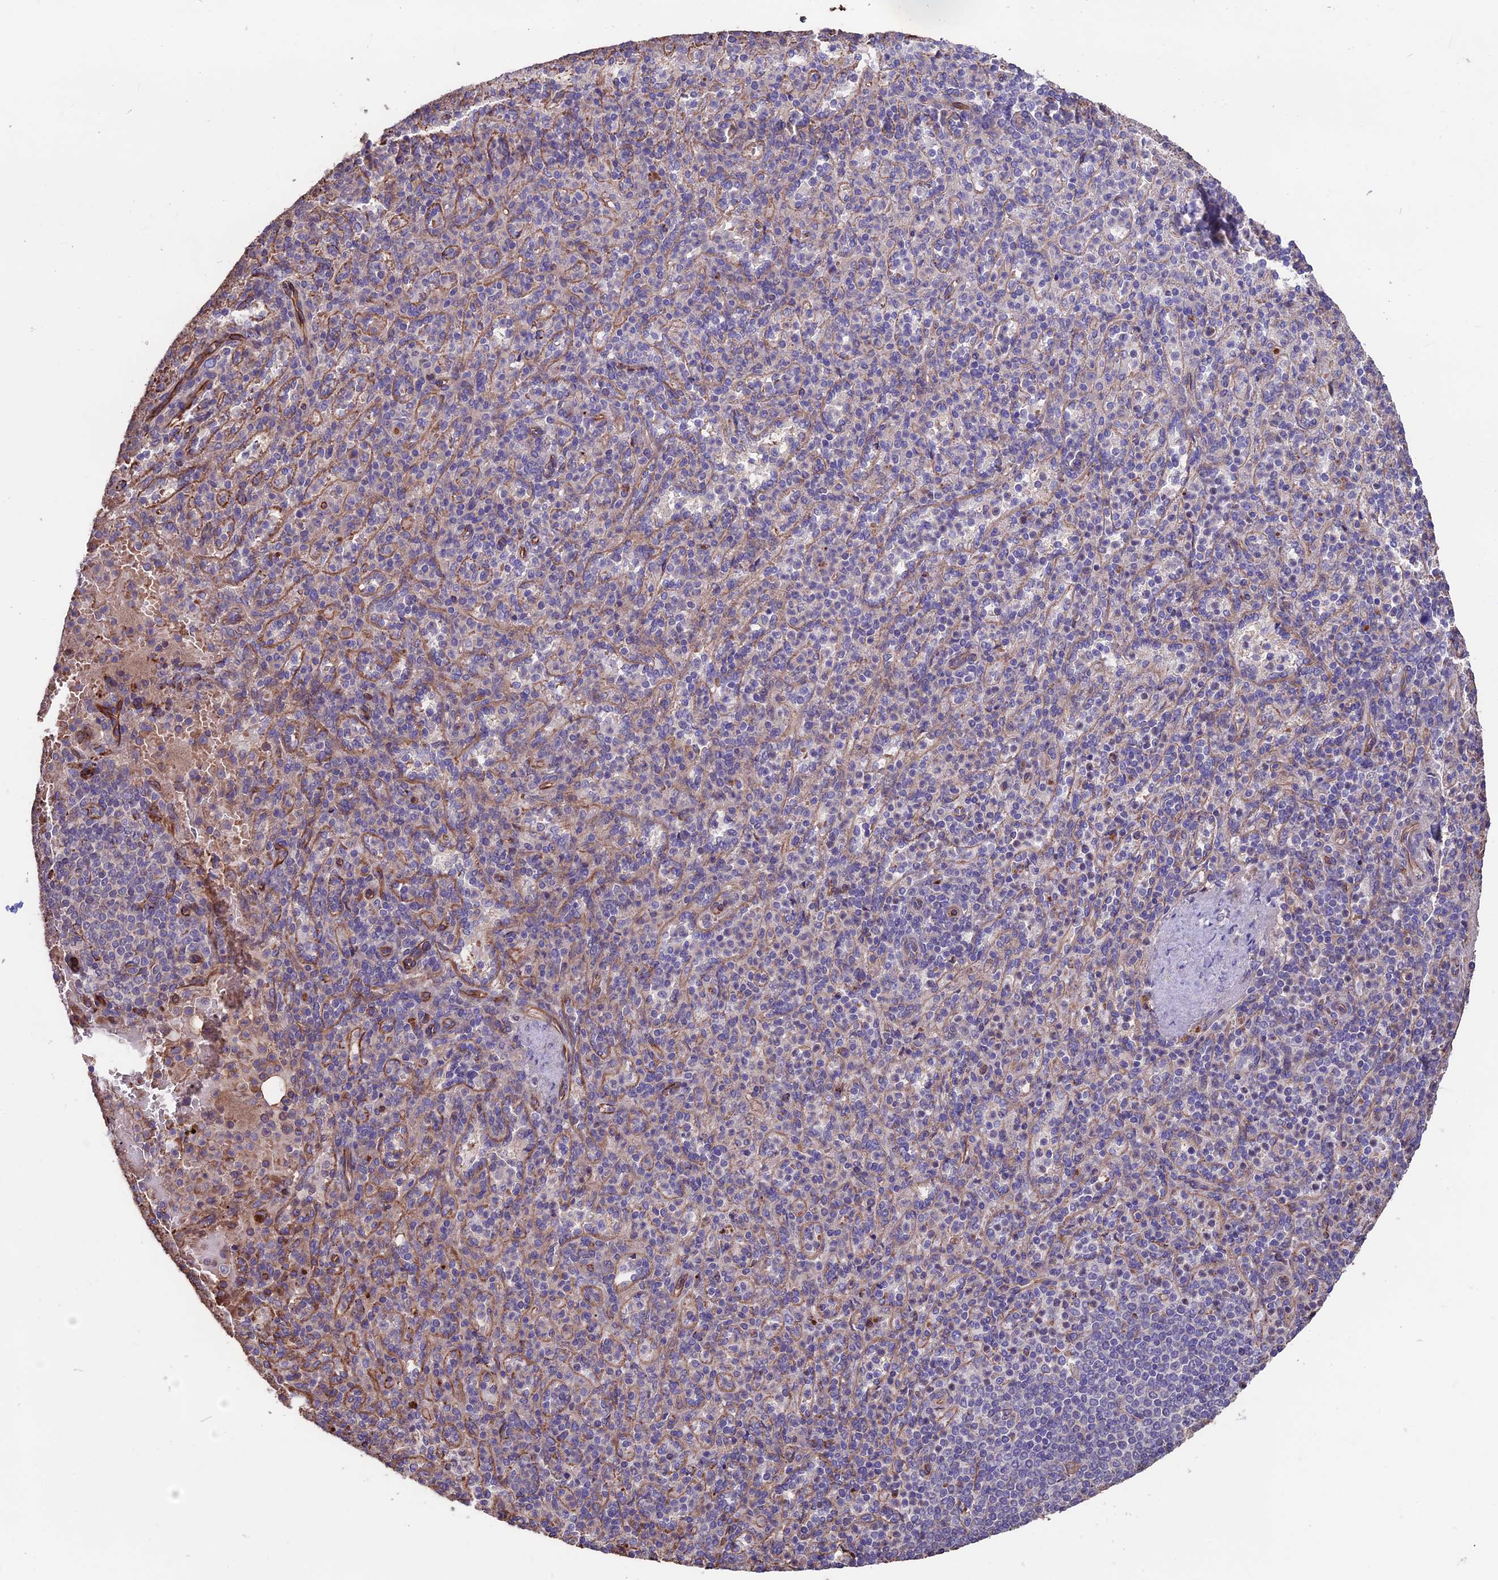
{"staining": {"intensity": "negative", "quantity": "none", "location": "none"}, "tissue": "spleen", "cell_type": "Cells in red pulp", "image_type": "normal", "snomed": [{"axis": "morphology", "description": "Normal tissue, NOS"}, {"axis": "topography", "description": "Spleen"}], "caption": "Photomicrograph shows no protein positivity in cells in red pulp of unremarkable spleen. (DAB immunohistochemistry (IHC) with hematoxylin counter stain).", "gene": "SEH1L", "patient": {"sex": "female", "age": 74}}